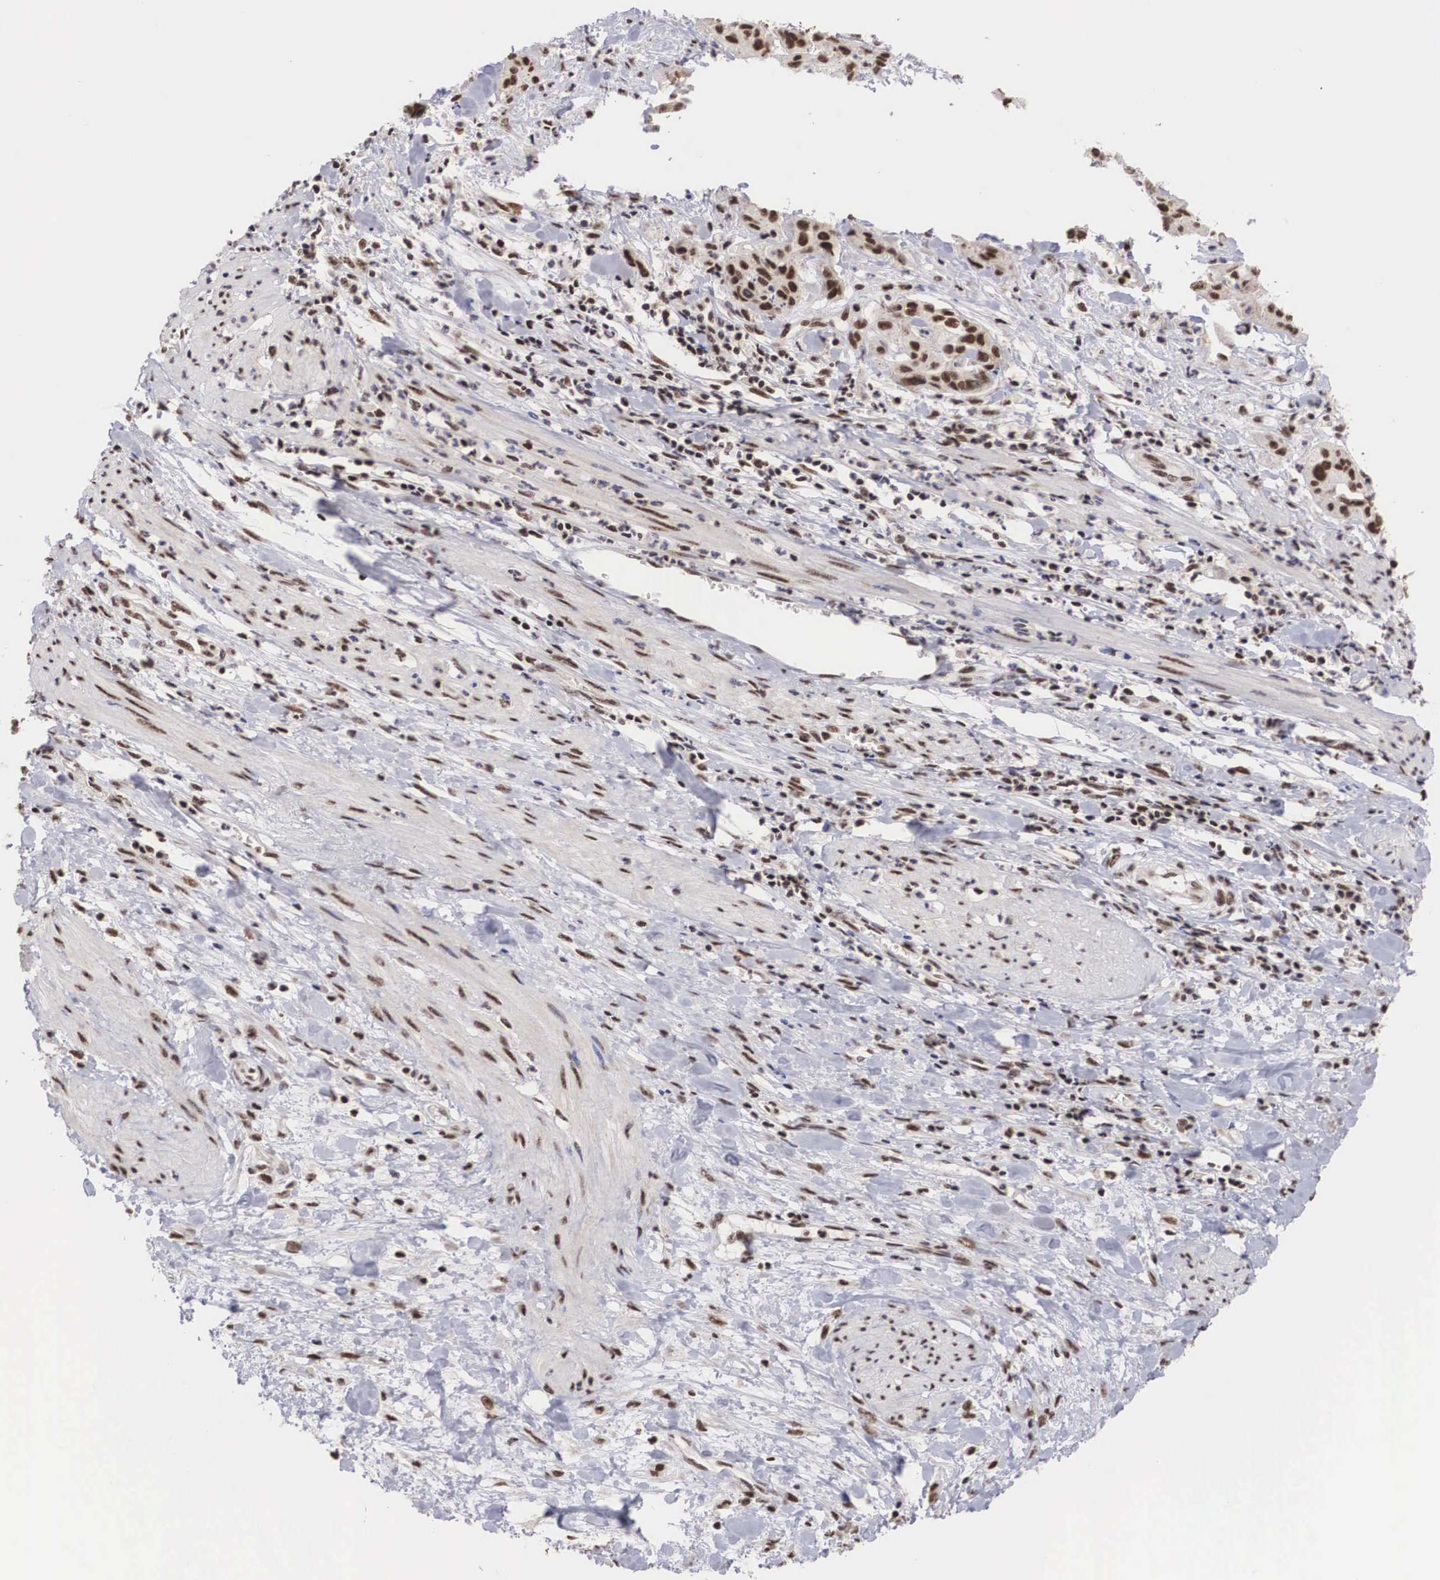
{"staining": {"intensity": "strong", "quantity": ">75%", "location": "nuclear"}, "tissue": "cervical cancer", "cell_type": "Tumor cells", "image_type": "cancer", "snomed": [{"axis": "morphology", "description": "Squamous cell carcinoma, NOS"}, {"axis": "topography", "description": "Cervix"}], "caption": "Tumor cells demonstrate high levels of strong nuclear positivity in about >75% of cells in human squamous cell carcinoma (cervical).", "gene": "HTATSF1", "patient": {"sex": "female", "age": 41}}